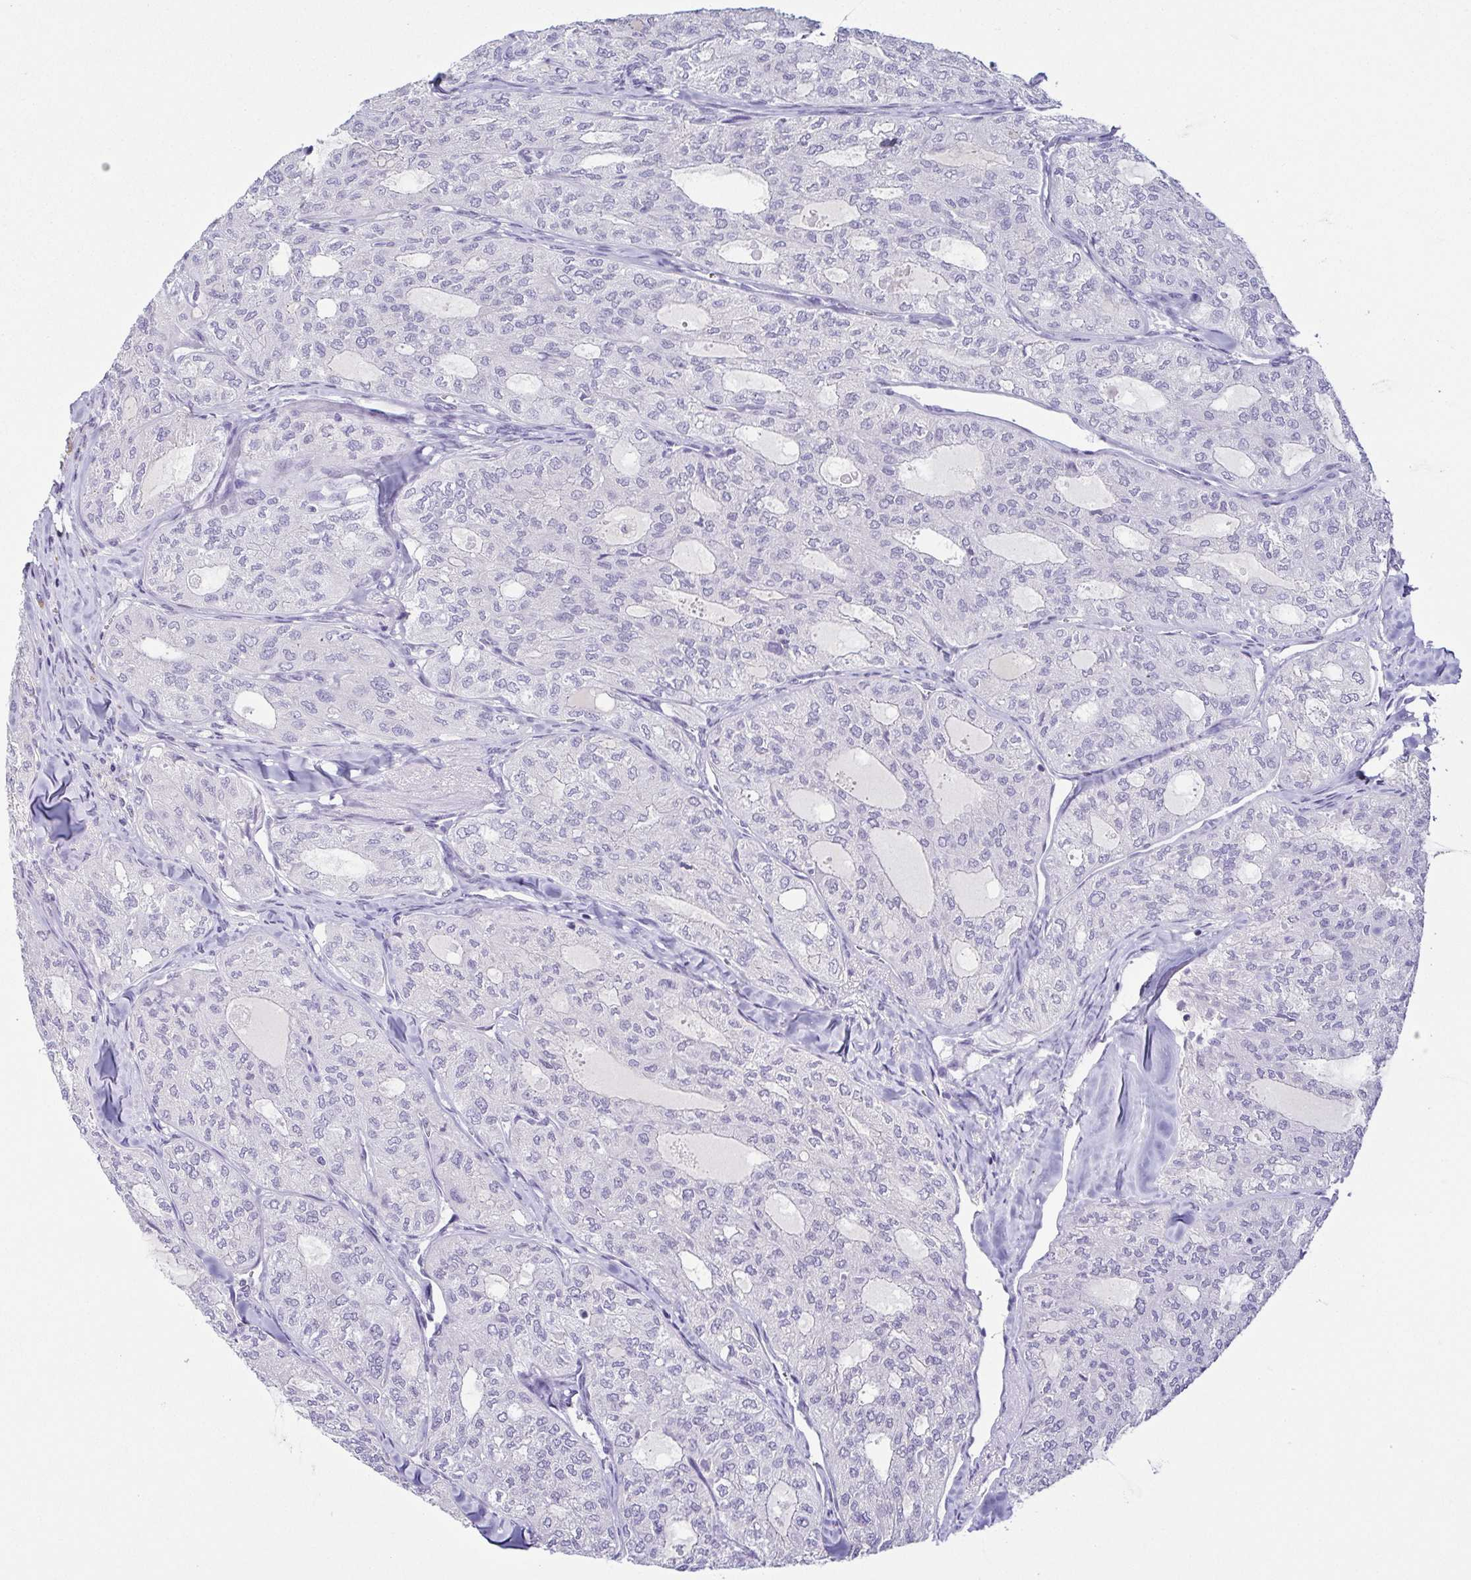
{"staining": {"intensity": "negative", "quantity": "none", "location": "none"}, "tissue": "thyroid cancer", "cell_type": "Tumor cells", "image_type": "cancer", "snomed": [{"axis": "morphology", "description": "Follicular adenoma carcinoma, NOS"}, {"axis": "topography", "description": "Thyroid gland"}], "caption": "This micrograph is of follicular adenoma carcinoma (thyroid) stained with IHC to label a protein in brown with the nuclei are counter-stained blue. There is no staining in tumor cells.", "gene": "TCF3", "patient": {"sex": "male", "age": 75}}